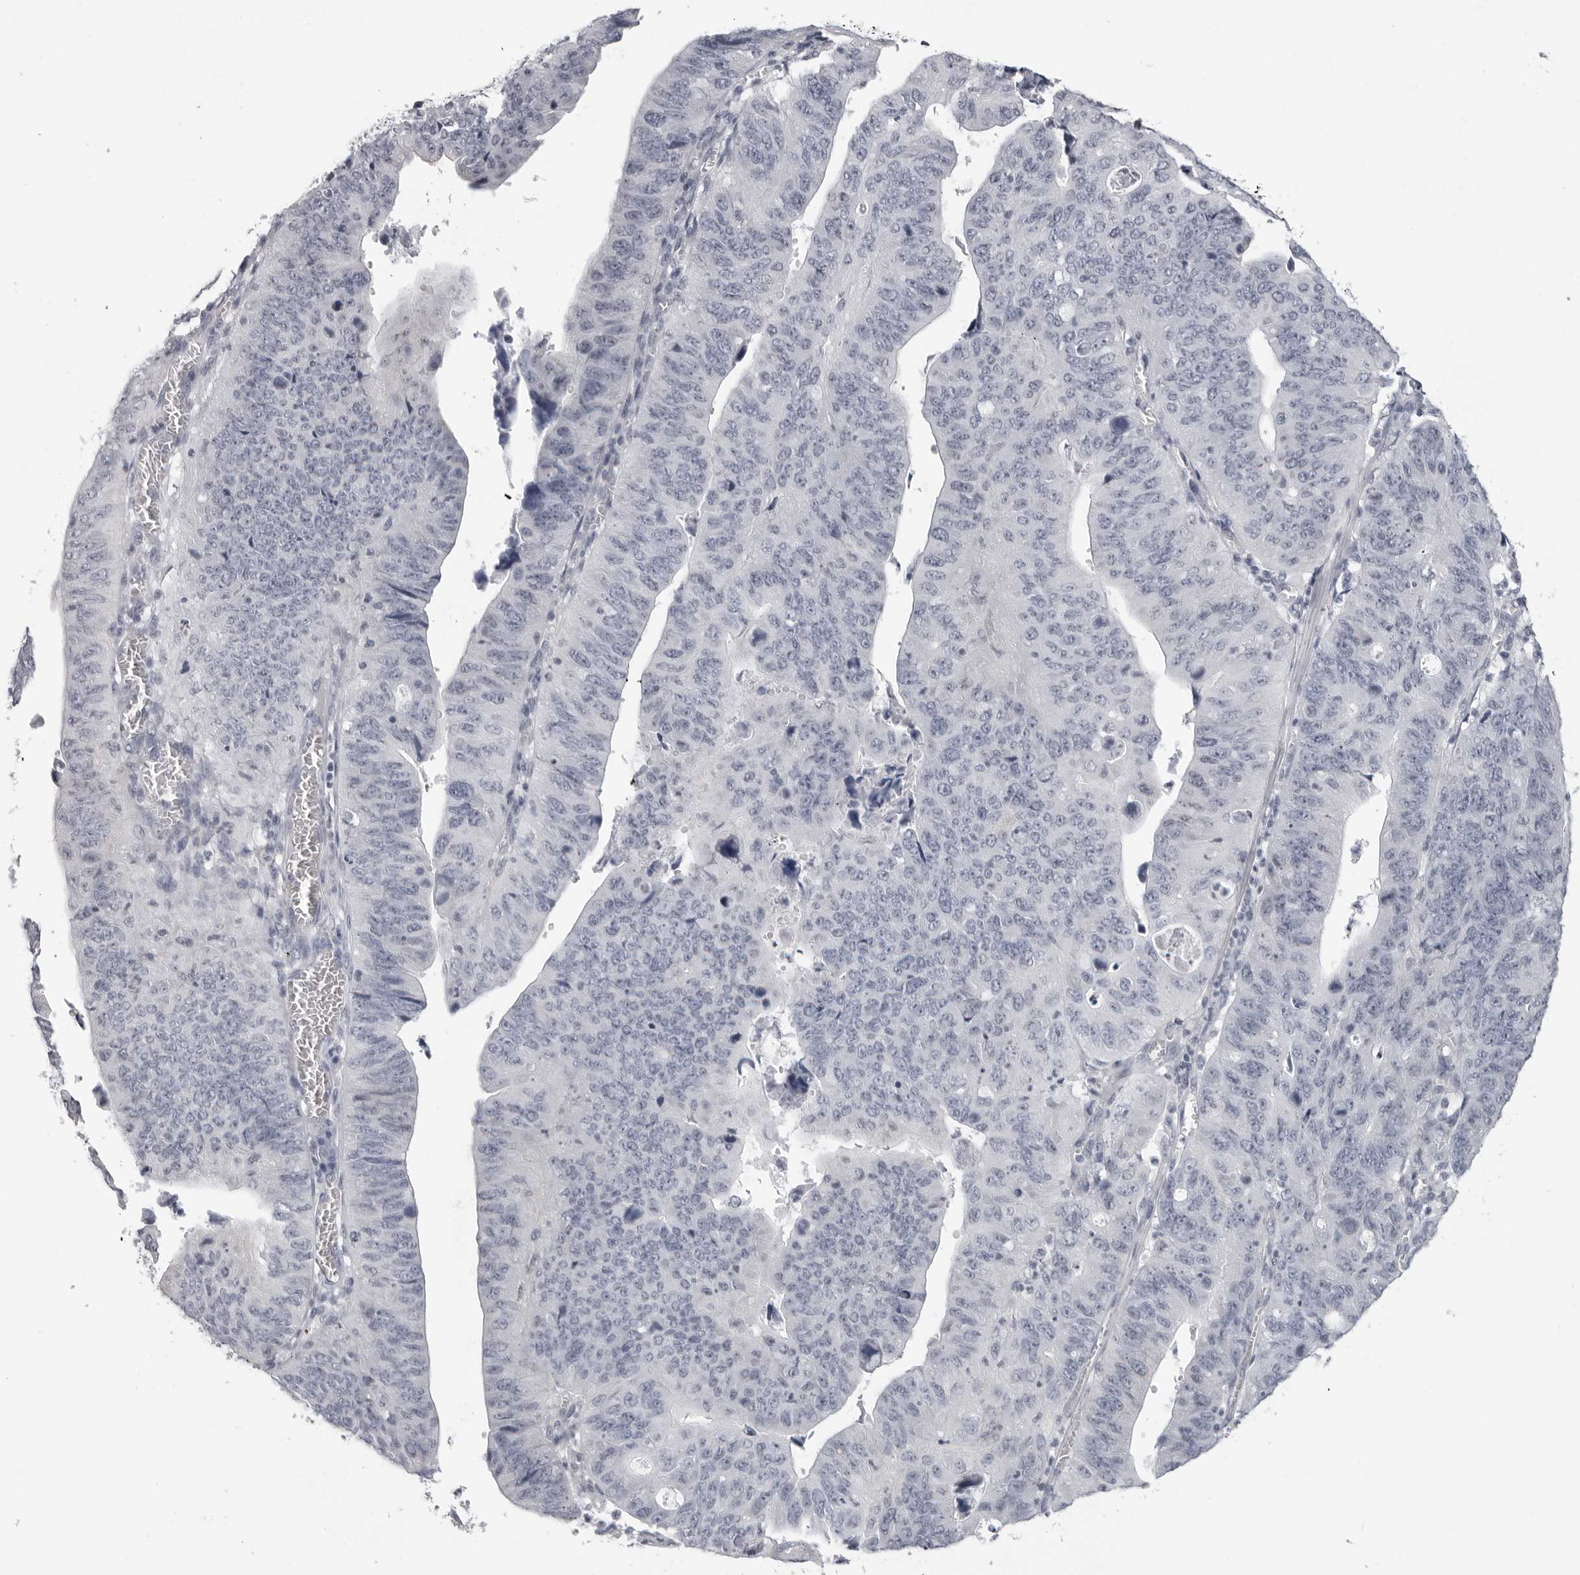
{"staining": {"intensity": "negative", "quantity": "none", "location": "none"}, "tissue": "stomach cancer", "cell_type": "Tumor cells", "image_type": "cancer", "snomed": [{"axis": "morphology", "description": "Adenocarcinoma, NOS"}, {"axis": "topography", "description": "Stomach"}], "caption": "This is an immunohistochemistry image of human adenocarcinoma (stomach). There is no expression in tumor cells.", "gene": "DNALI1", "patient": {"sex": "male", "age": 59}}